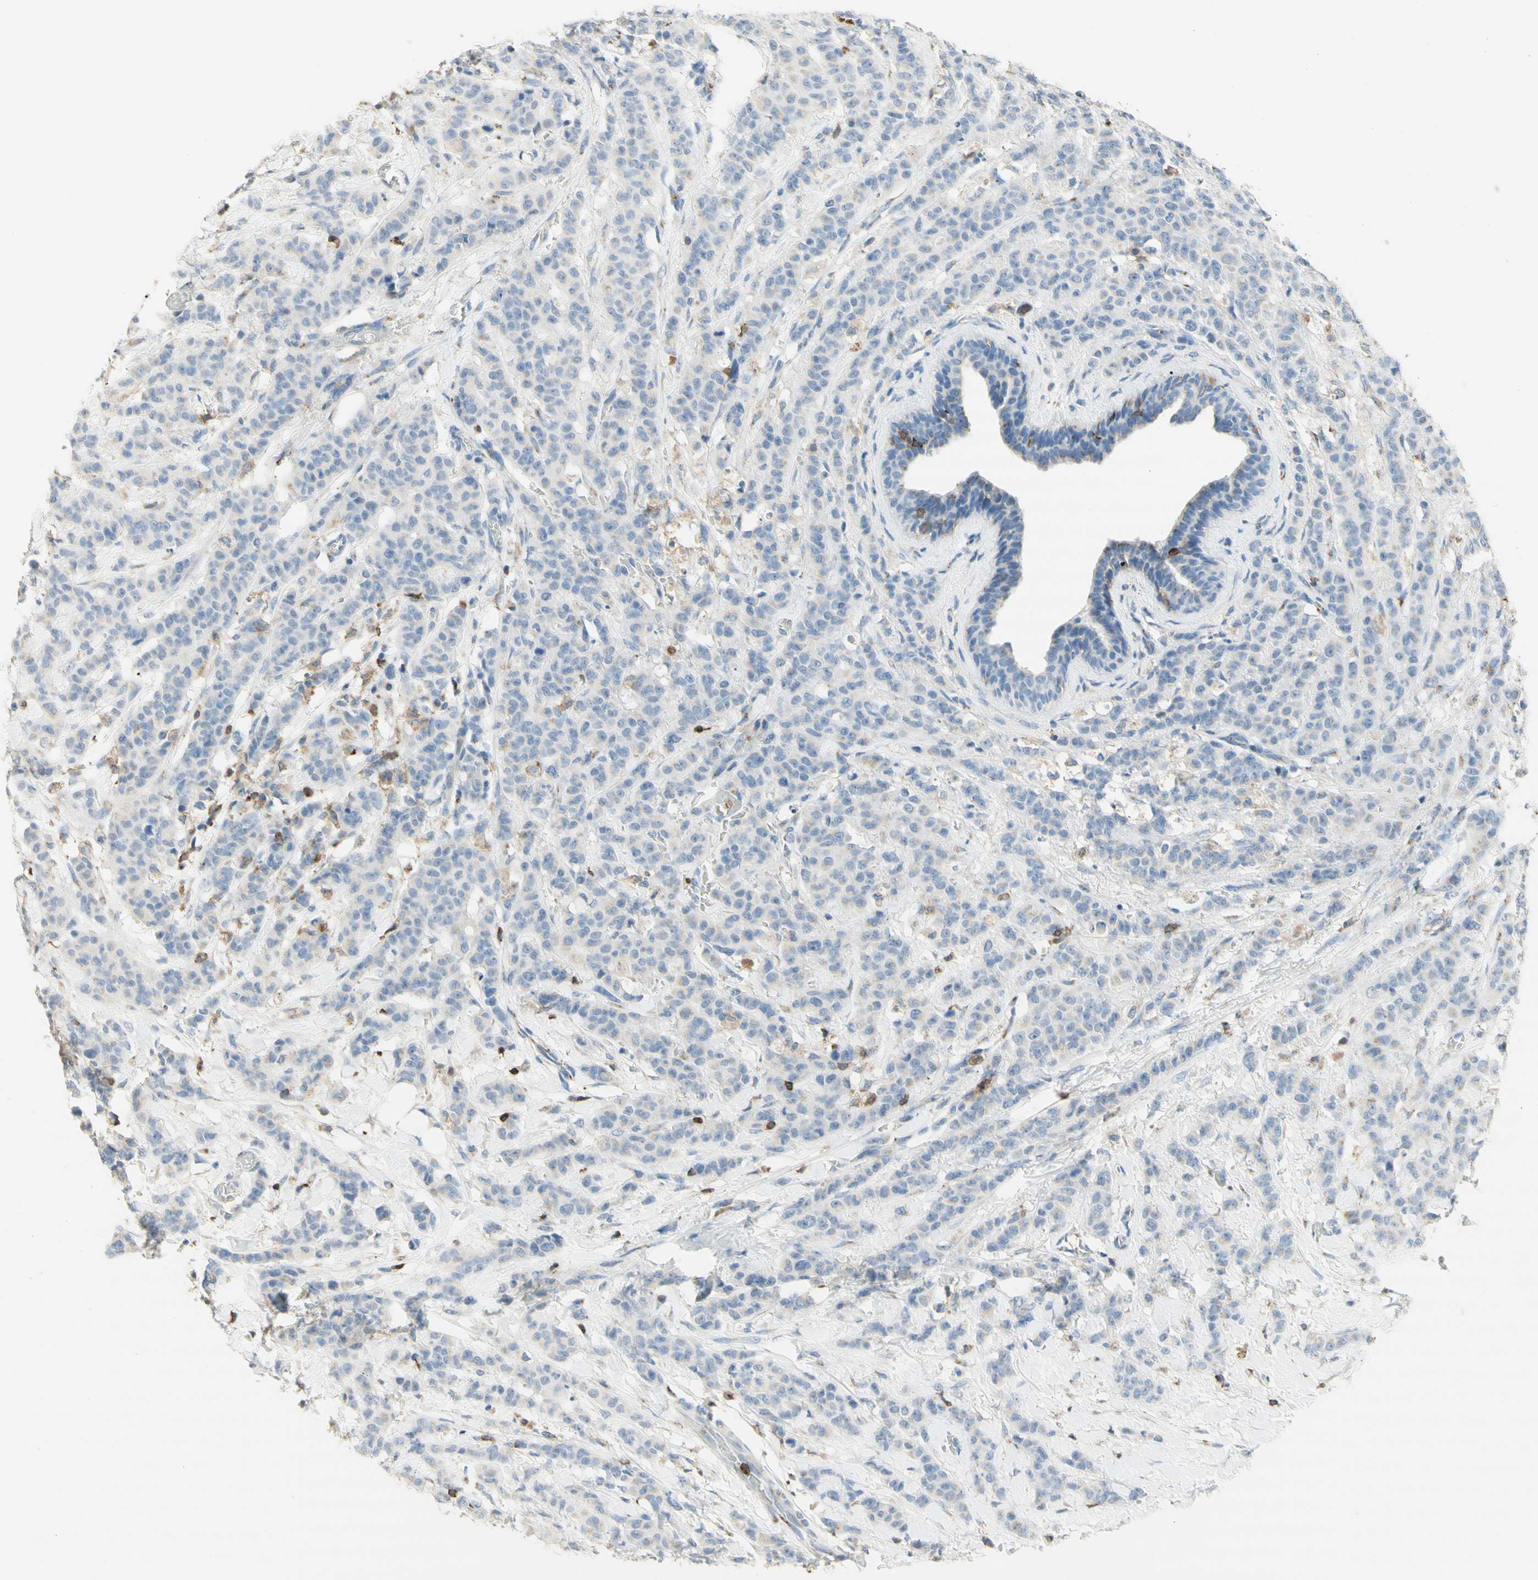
{"staining": {"intensity": "negative", "quantity": "none", "location": "none"}, "tissue": "breast cancer", "cell_type": "Tumor cells", "image_type": "cancer", "snomed": [{"axis": "morphology", "description": "Normal tissue, NOS"}, {"axis": "morphology", "description": "Duct carcinoma"}, {"axis": "topography", "description": "Breast"}], "caption": "Tumor cells show no significant staining in invasive ductal carcinoma (breast). (Brightfield microscopy of DAB immunohistochemistry (IHC) at high magnification).", "gene": "SPINK6", "patient": {"sex": "female", "age": 40}}